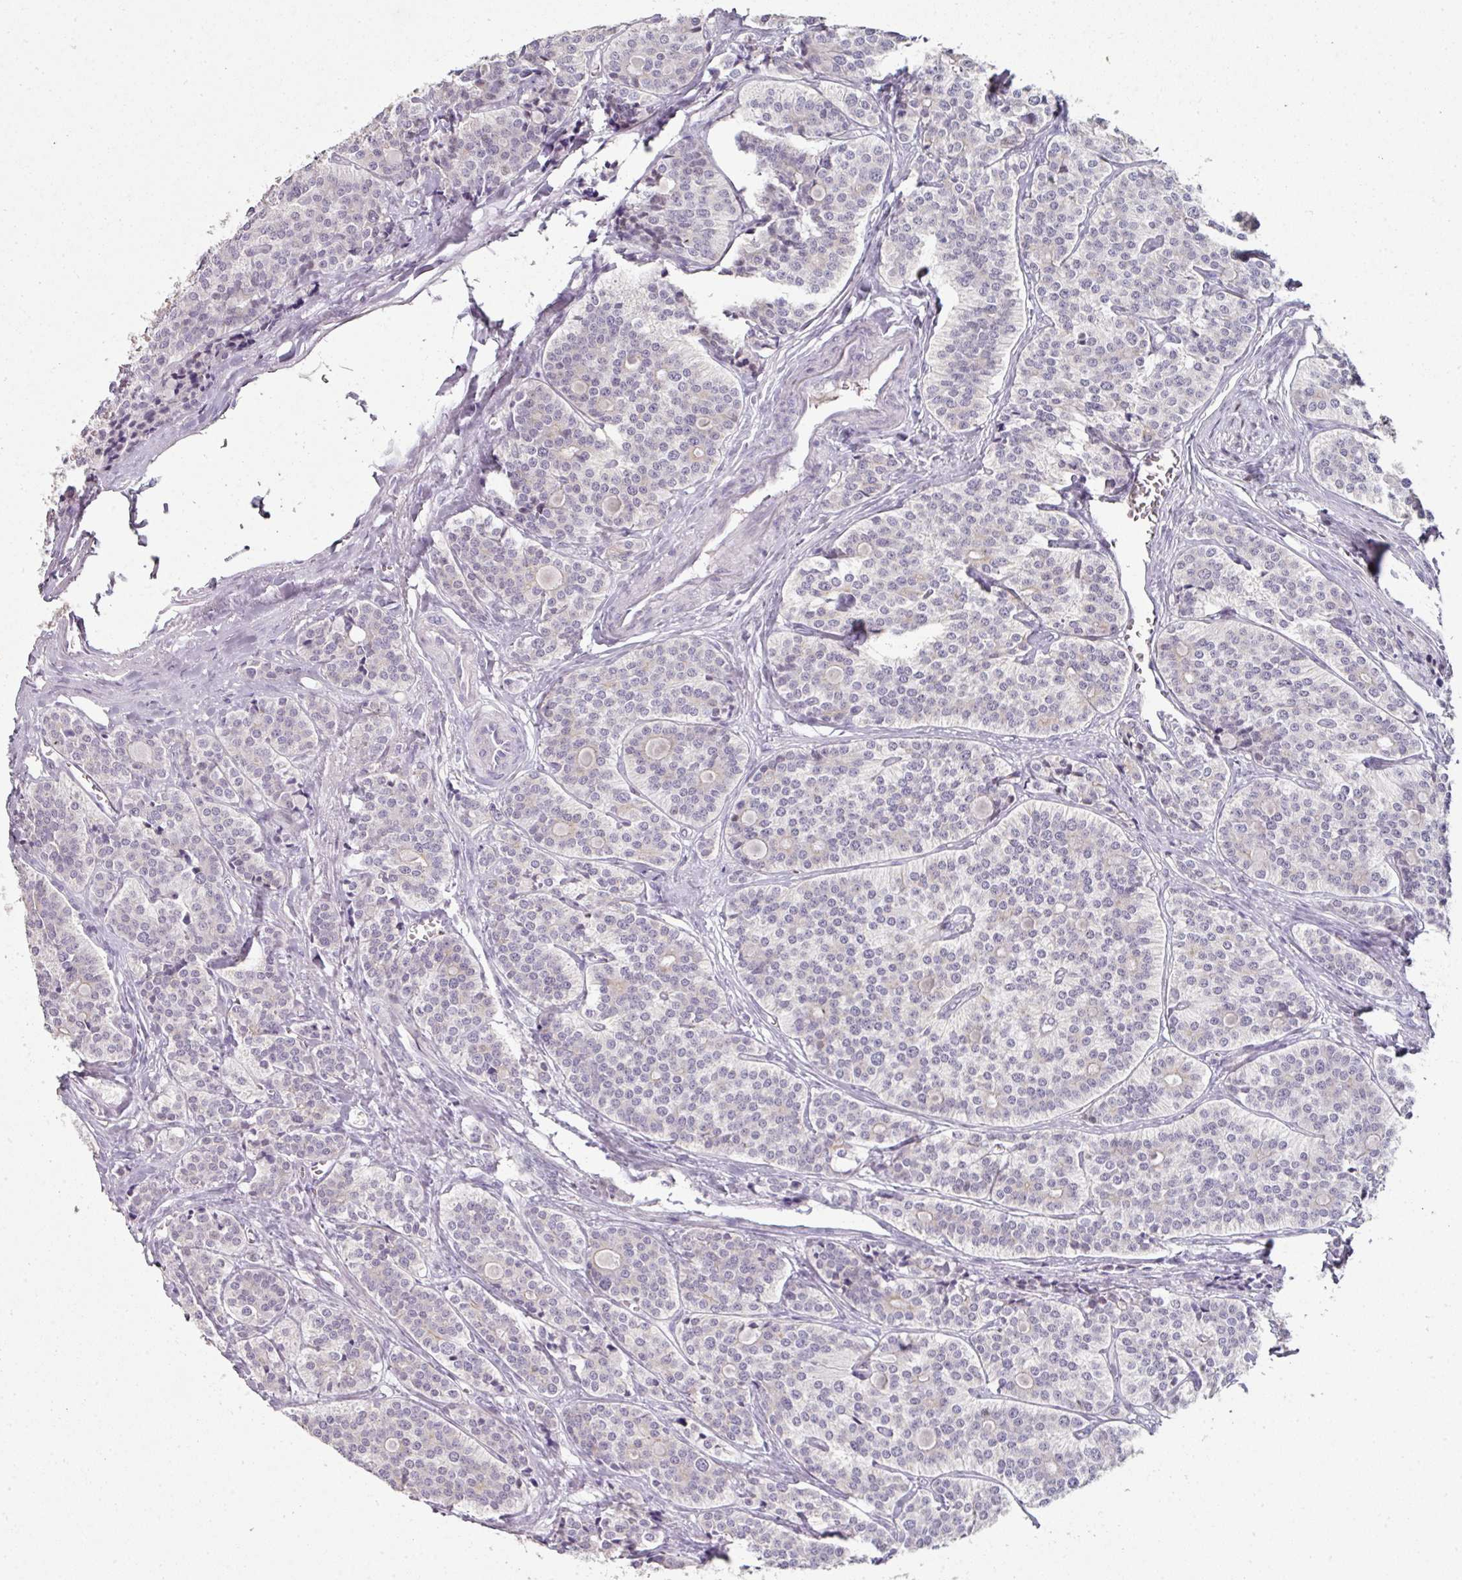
{"staining": {"intensity": "negative", "quantity": "none", "location": "none"}, "tissue": "carcinoid", "cell_type": "Tumor cells", "image_type": "cancer", "snomed": [{"axis": "morphology", "description": "Carcinoid, malignant, NOS"}, {"axis": "topography", "description": "Small intestine"}], "caption": "Tumor cells show no significant staining in carcinoid.", "gene": "GTF2H3", "patient": {"sex": "male", "age": 63}}